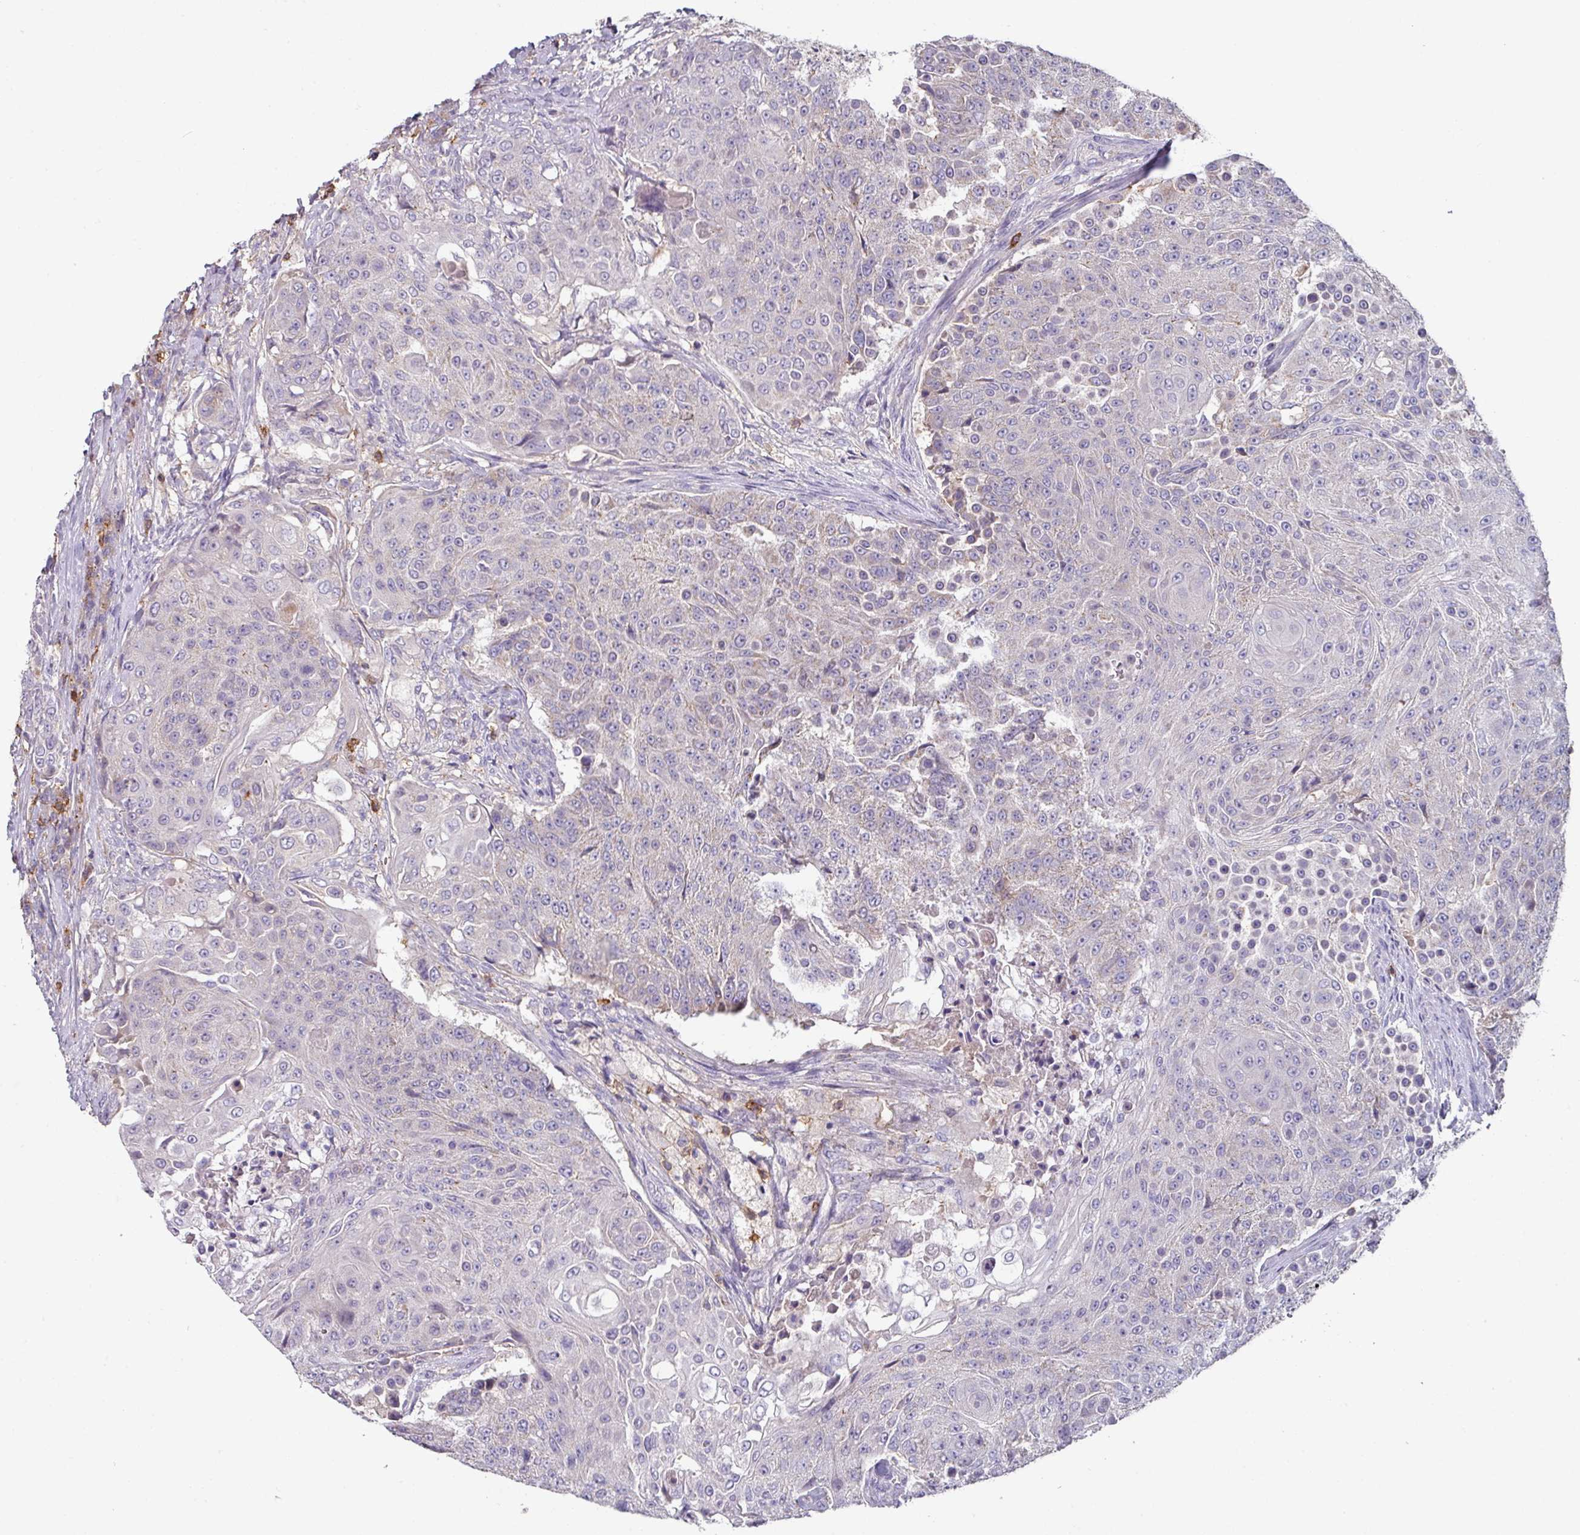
{"staining": {"intensity": "negative", "quantity": "none", "location": "none"}, "tissue": "urothelial cancer", "cell_type": "Tumor cells", "image_type": "cancer", "snomed": [{"axis": "morphology", "description": "Urothelial carcinoma, High grade"}, {"axis": "topography", "description": "Urinary bladder"}], "caption": "The IHC image has no significant expression in tumor cells of high-grade urothelial carcinoma tissue.", "gene": "CD3G", "patient": {"sex": "female", "age": 63}}